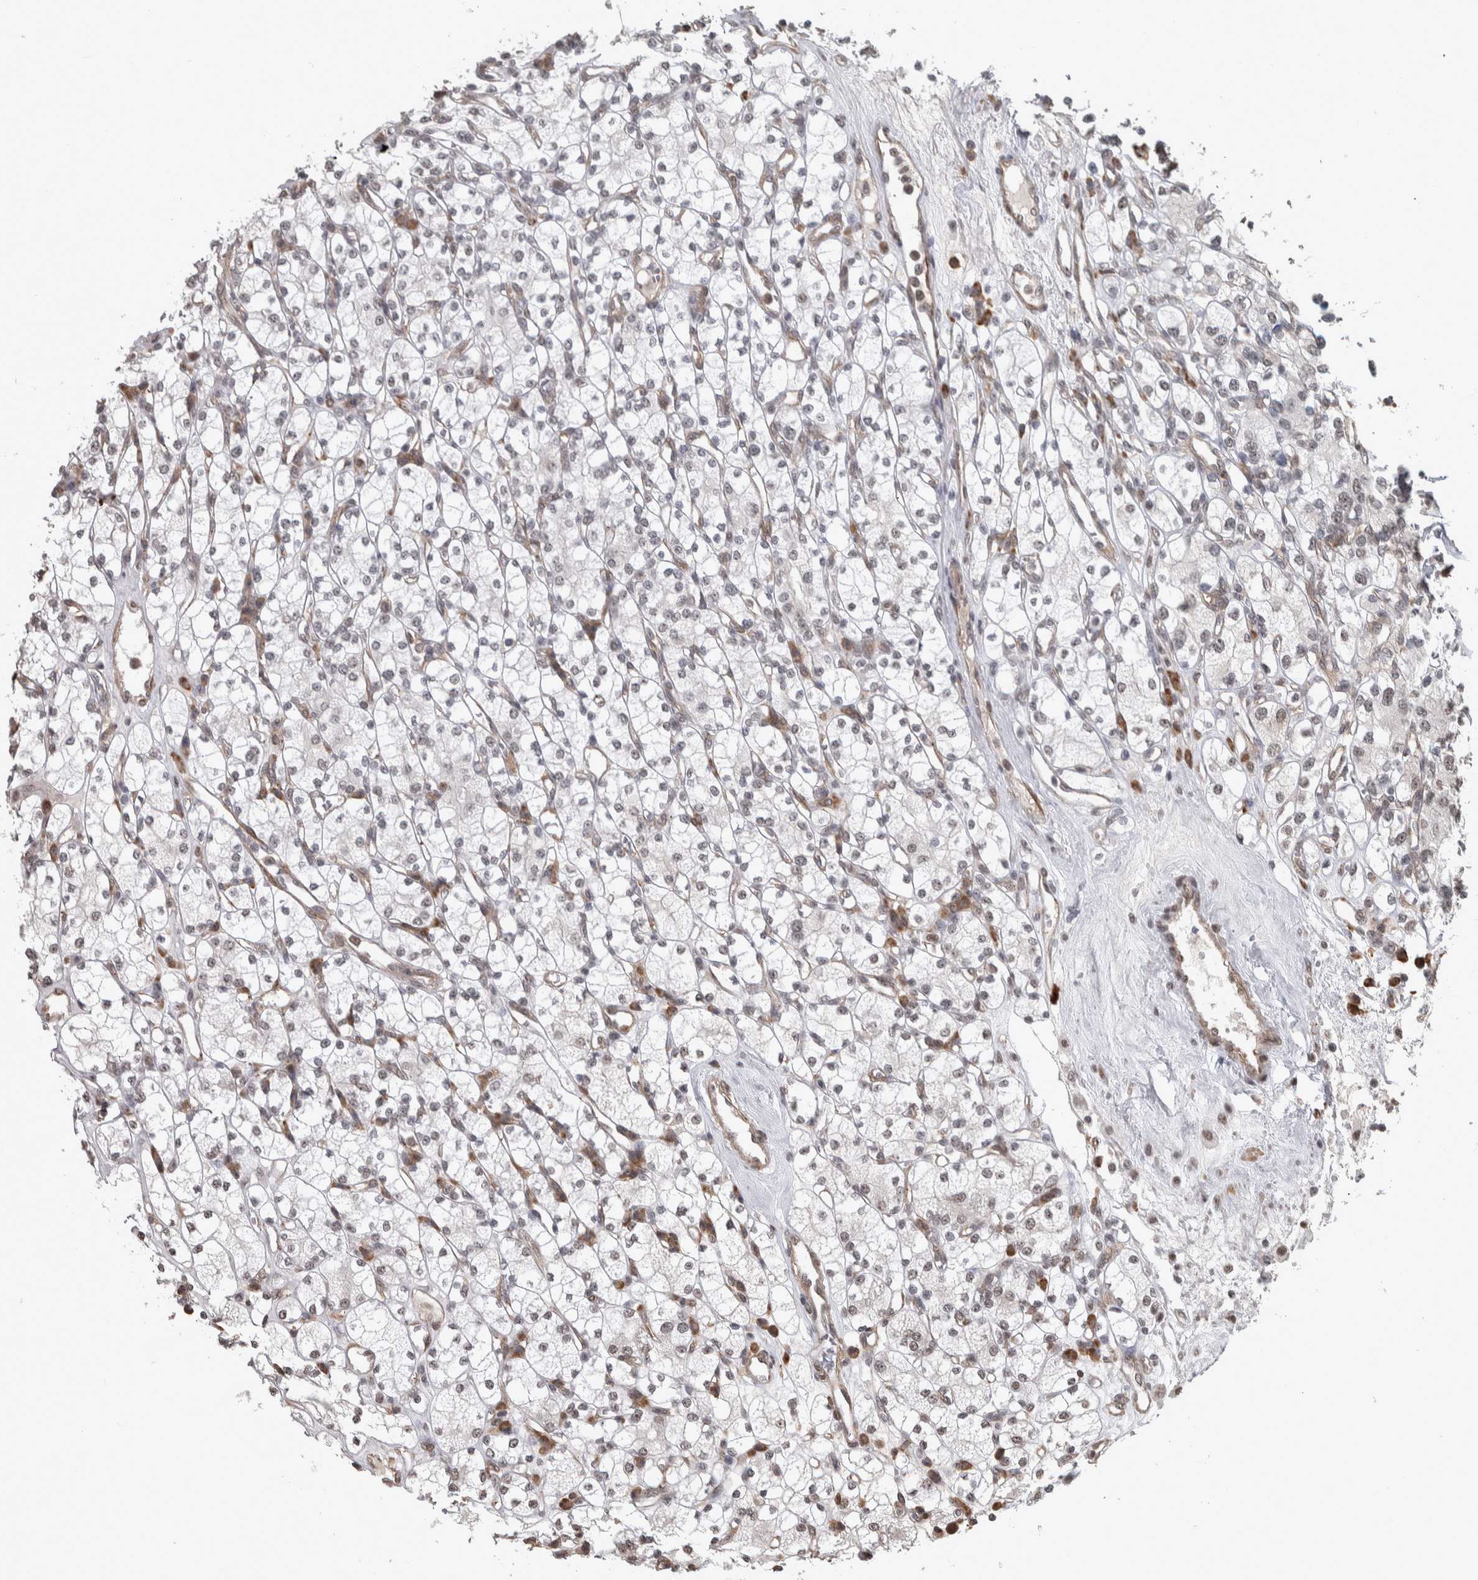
{"staining": {"intensity": "weak", "quantity": "<25%", "location": "nuclear"}, "tissue": "renal cancer", "cell_type": "Tumor cells", "image_type": "cancer", "snomed": [{"axis": "morphology", "description": "Adenocarcinoma, NOS"}, {"axis": "topography", "description": "Kidney"}], "caption": "An image of human renal adenocarcinoma is negative for staining in tumor cells.", "gene": "DDX42", "patient": {"sex": "male", "age": 77}}